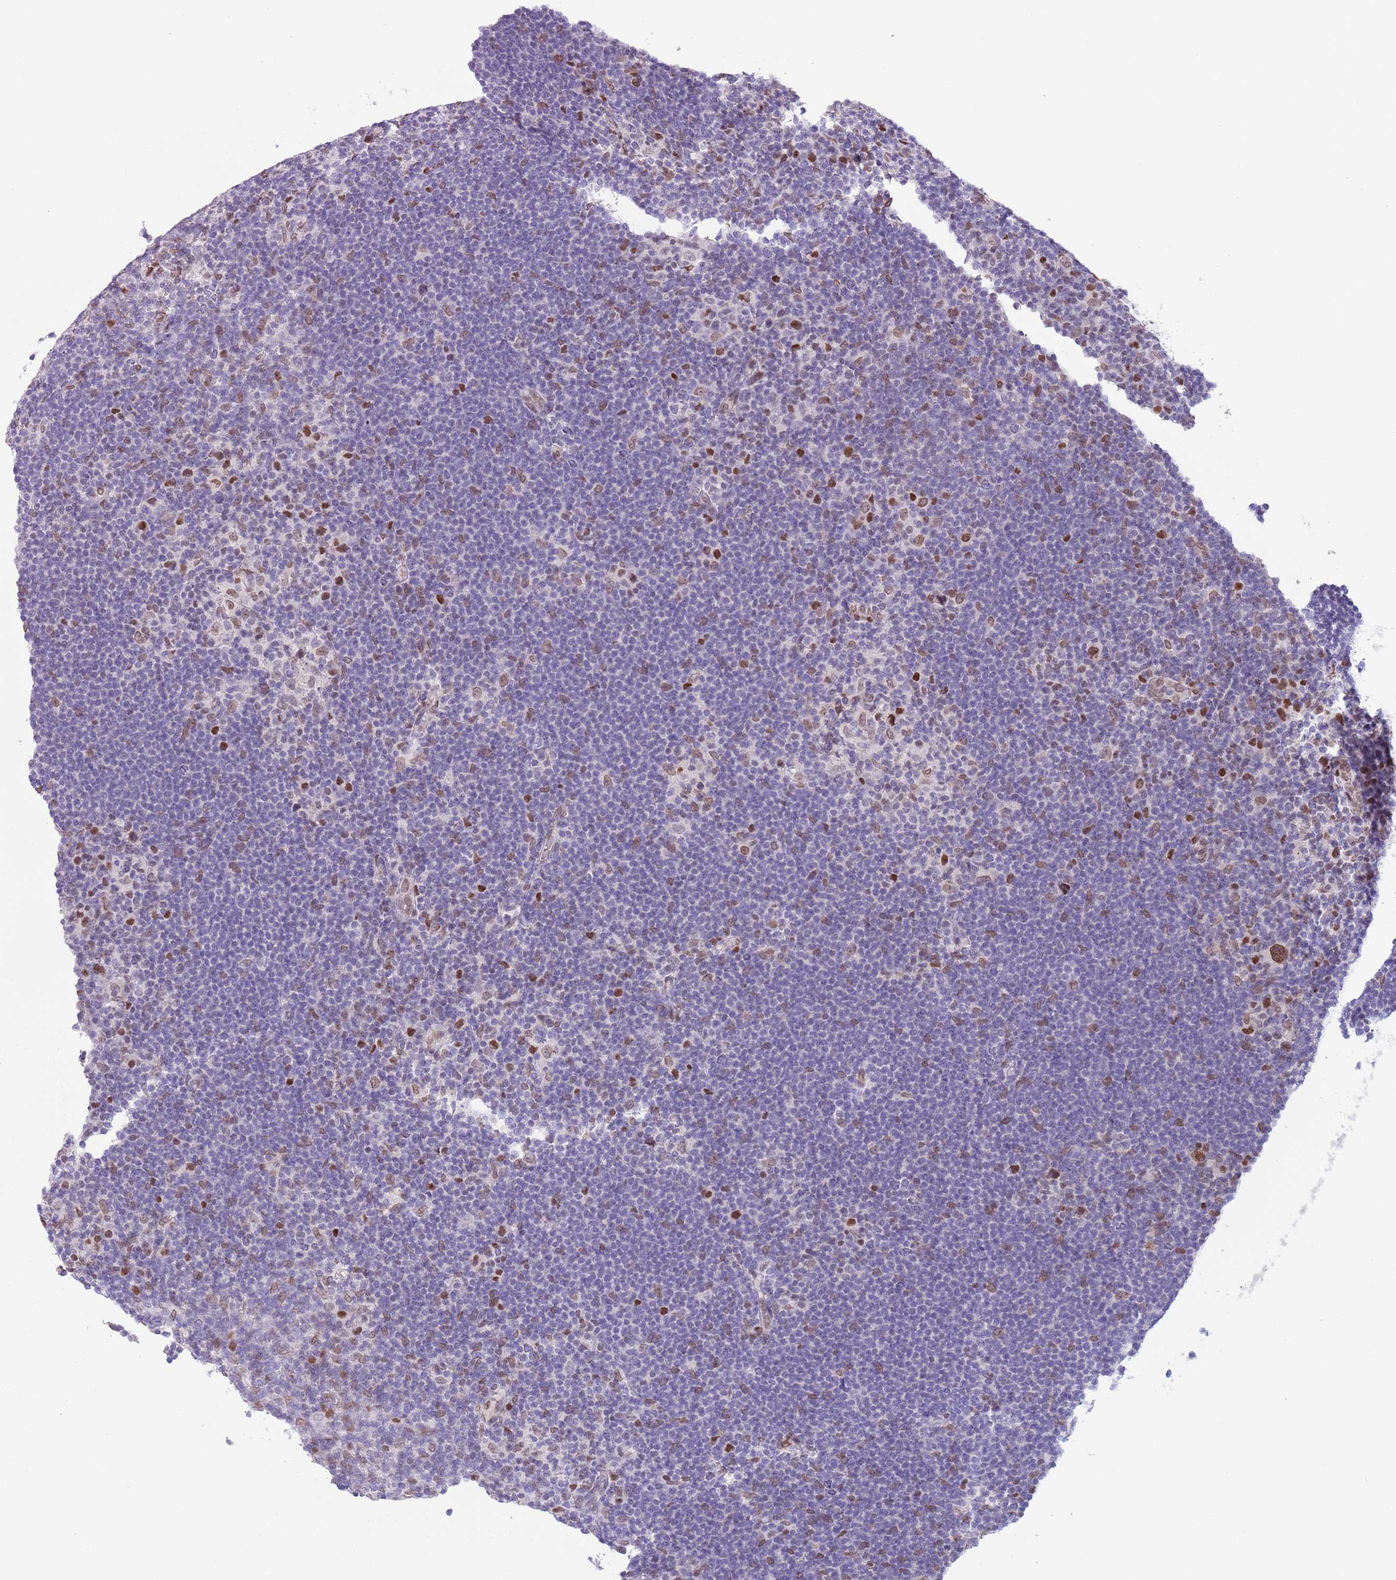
{"staining": {"intensity": "moderate", "quantity": "25%-75%", "location": "cytoplasmic/membranous,nuclear"}, "tissue": "lymphoma", "cell_type": "Tumor cells", "image_type": "cancer", "snomed": [{"axis": "morphology", "description": "Hodgkin's disease, NOS"}, {"axis": "topography", "description": "Lymph node"}], "caption": "Tumor cells reveal medium levels of moderate cytoplasmic/membranous and nuclear positivity in about 25%-75% of cells in lymphoma. (Brightfield microscopy of DAB IHC at high magnification).", "gene": "ZGLP1", "patient": {"sex": "female", "age": 57}}